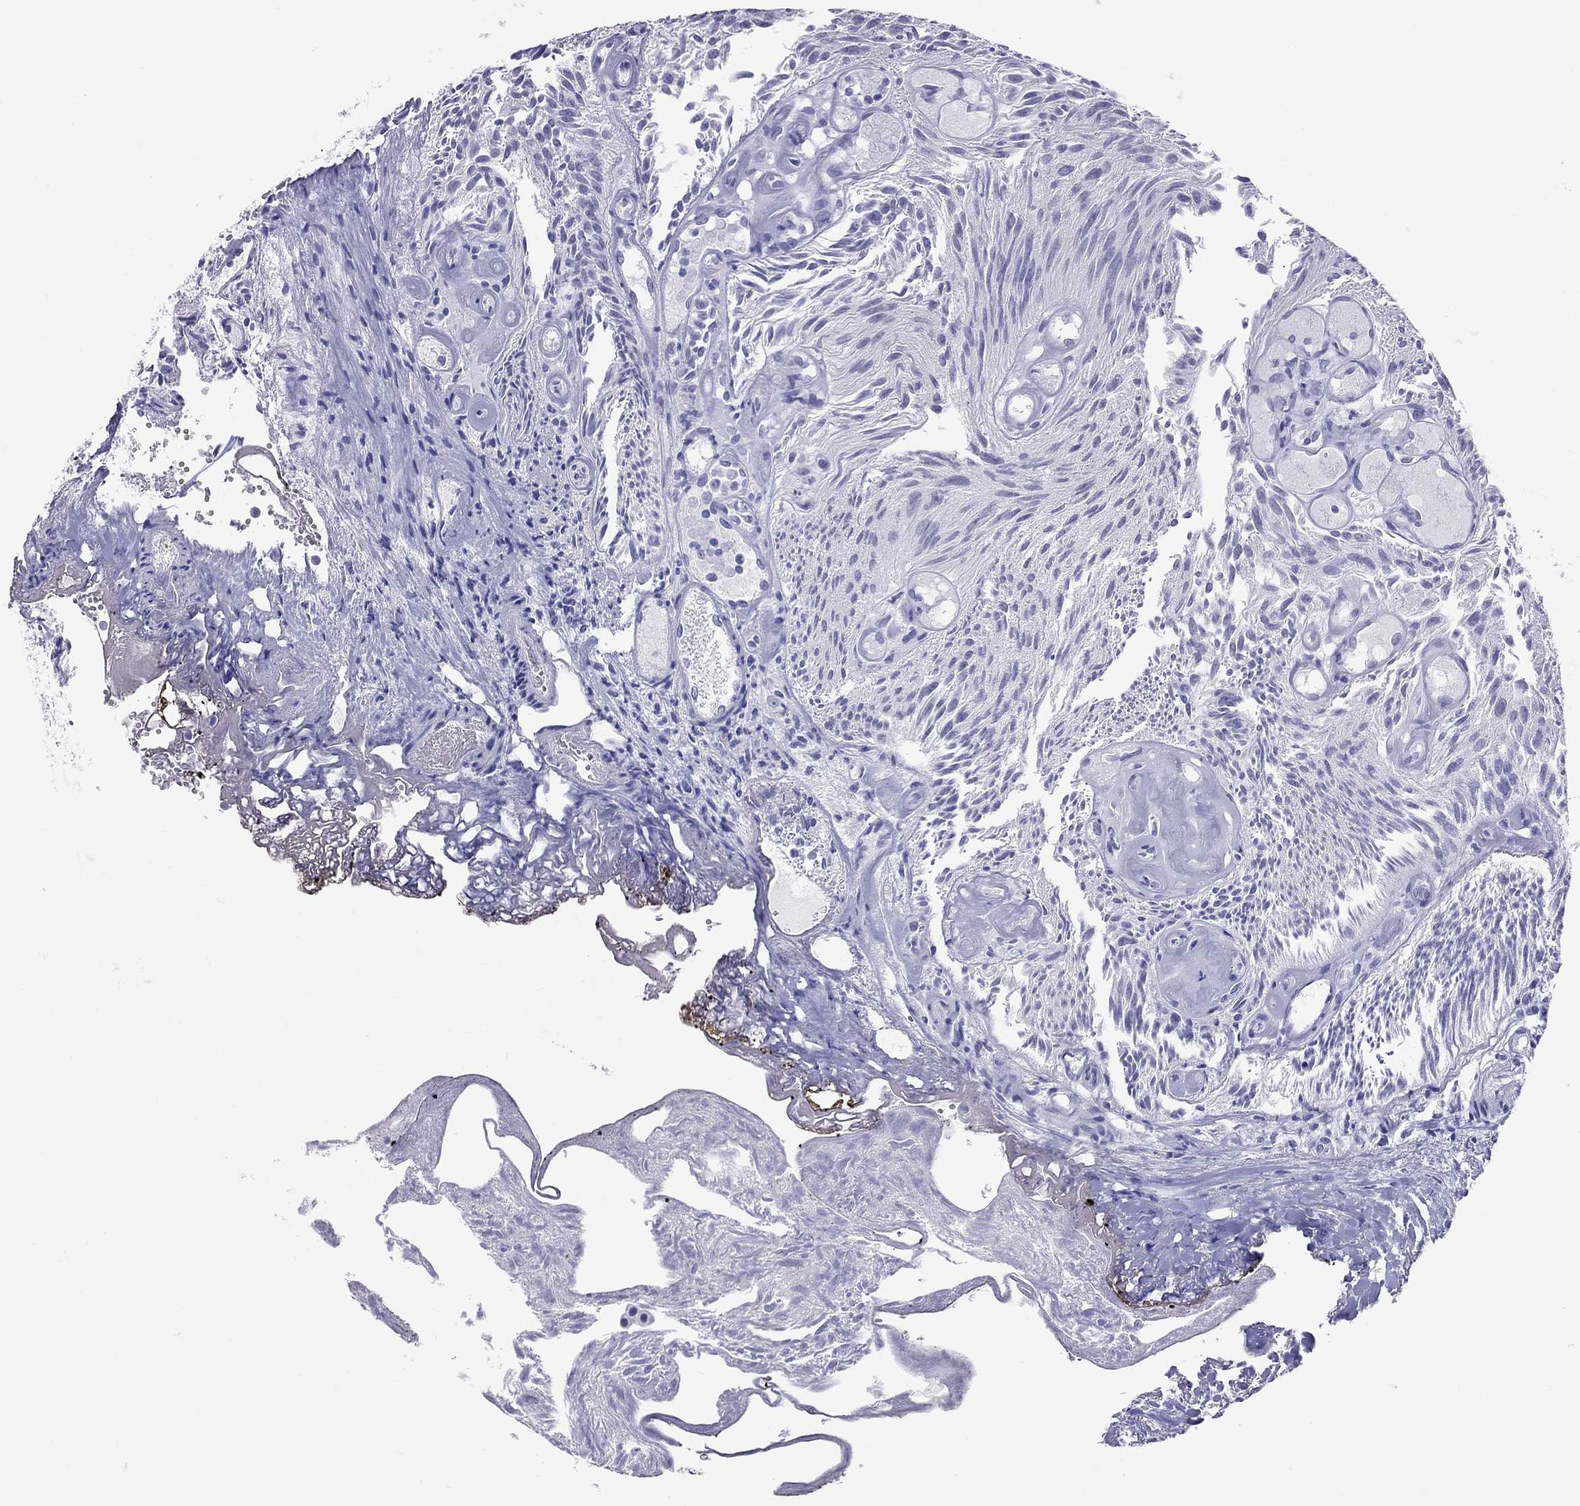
{"staining": {"intensity": "negative", "quantity": "none", "location": "none"}, "tissue": "urothelial cancer", "cell_type": "Tumor cells", "image_type": "cancer", "snomed": [{"axis": "morphology", "description": "Urothelial carcinoma, Low grade"}, {"axis": "topography", "description": "Urinary bladder"}], "caption": "An image of human urothelial carcinoma (low-grade) is negative for staining in tumor cells.", "gene": "LYAR", "patient": {"sex": "female", "age": 87}}